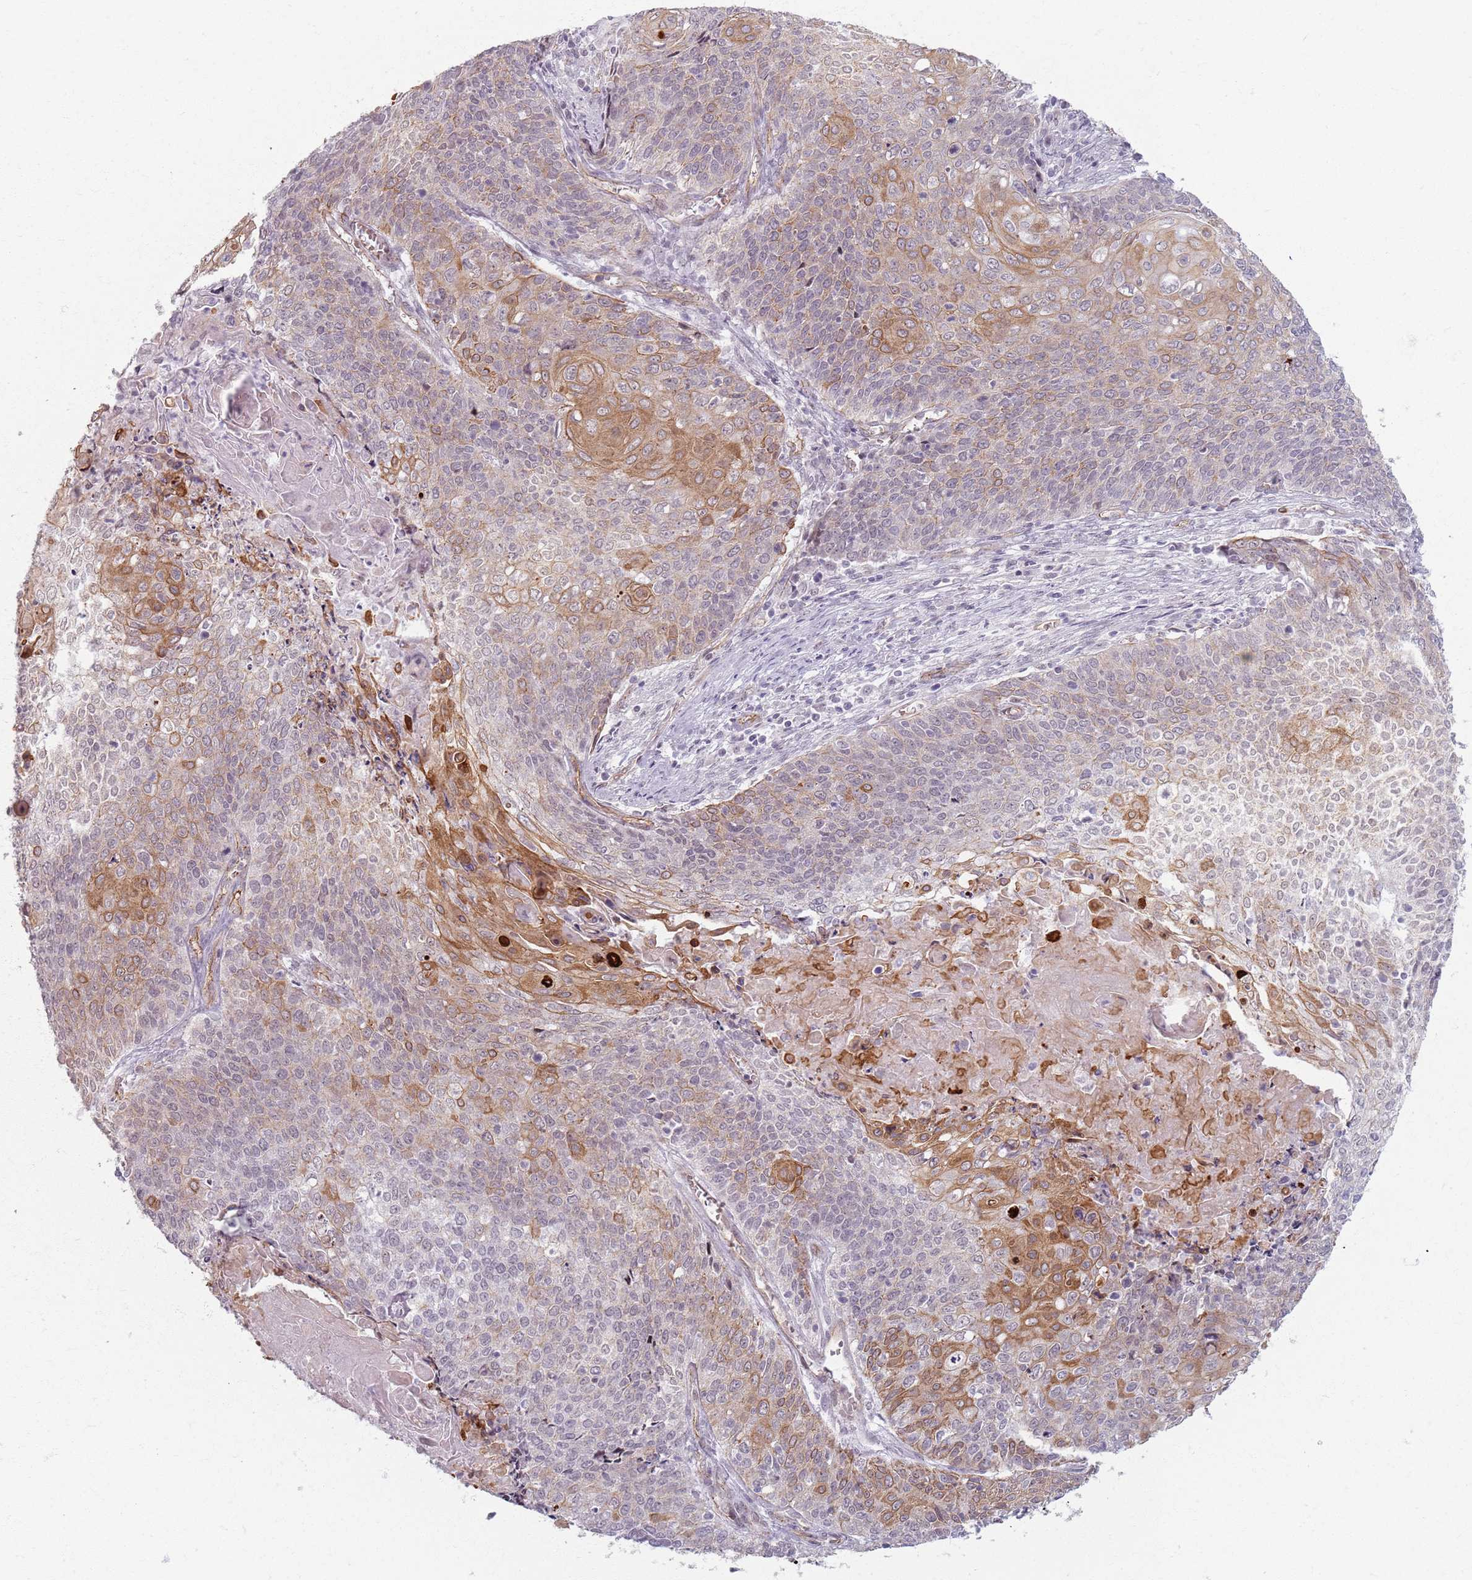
{"staining": {"intensity": "moderate", "quantity": "25%-75%", "location": "cytoplasmic/membranous"}, "tissue": "cervical cancer", "cell_type": "Tumor cells", "image_type": "cancer", "snomed": [{"axis": "morphology", "description": "Squamous cell carcinoma, NOS"}, {"axis": "topography", "description": "Cervix"}], "caption": "Protein staining demonstrates moderate cytoplasmic/membranous expression in approximately 25%-75% of tumor cells in cervical cancer.", "gene": "KCNA5", "patient": {"sex": "female", "age": 39}}